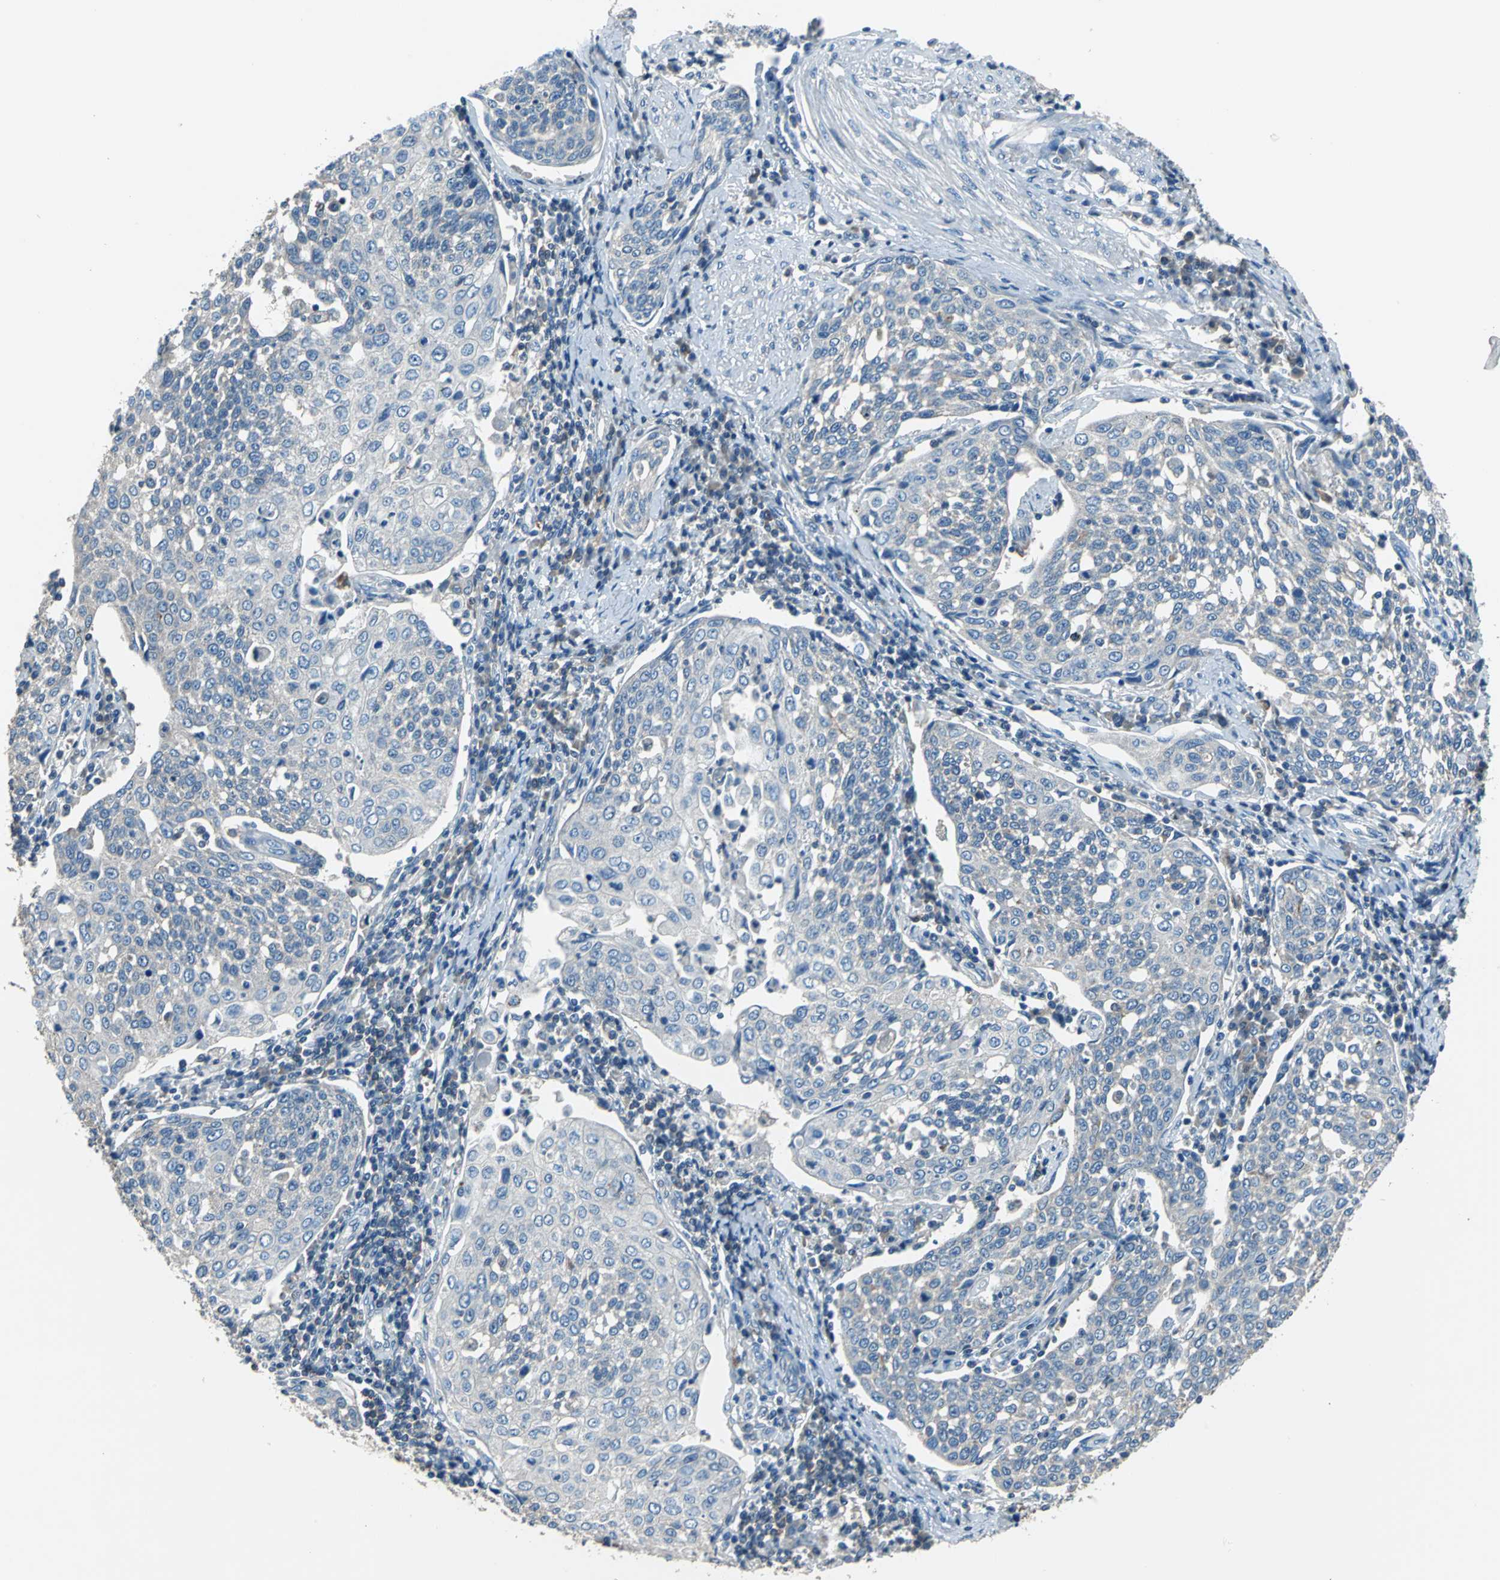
{"staining": {"intensity": "negative", "quantity": "none", "location": "none"}, "tissue": "cervical cancer", "cell_type": "Tumor cells", "image_type": "cancer", "snomed": [{"axis": "morphology", "description": "Squamous cell carcinoma, NOS"}, {"axis": "topography", "description": "Cervix"}], "caption": "Immunohistochemistry (IHC) micrograph of squamous cell carcinoma (cervical) stained for a protein (brown), which shows no staining in tumor cells.", "gene": "PRKCA", "patient": {"sex": "female", "age": 34}}